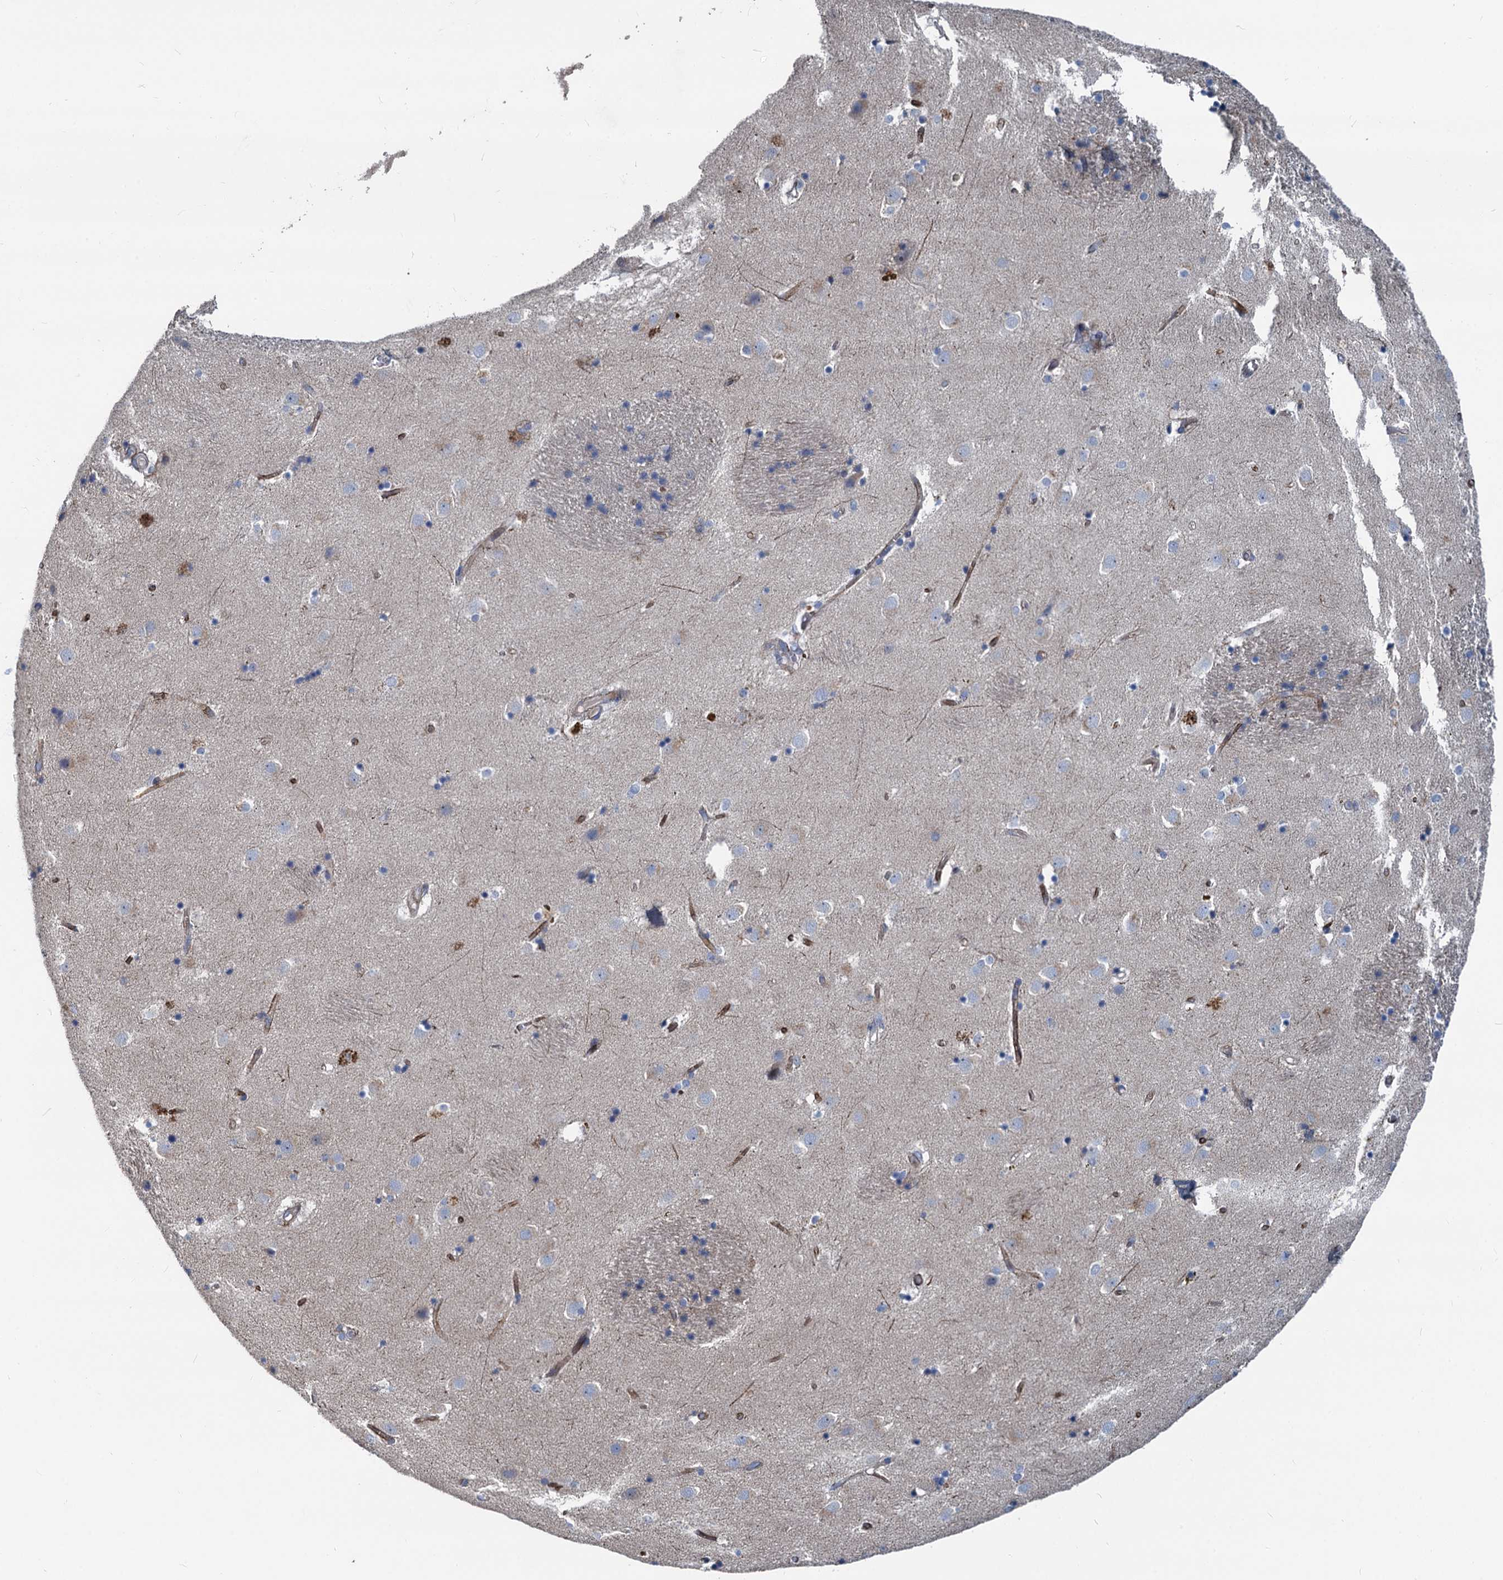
{"staining": {"intensity": "negative", "quantity": "none", "location": "none"}, "tissue": "caudate", "cell_type": "Glial cells", "image_type": "normal", "snomed": [{"axis": "morphology", "description": "Normal tissue, NOS"}, {"axis": "topography", "description": "Lateral ventricle wall"}], "caption": "Unremarkable caudate was stained to show a protein in brown. There is no significant staining in glial cells. (Brightfield microscopy of DAB (3,3'-diaminobenzidine) immunohistochemistry at high magnification).", "gene": "ASXL3", "patient": {"sex": "male", "age": 70}}